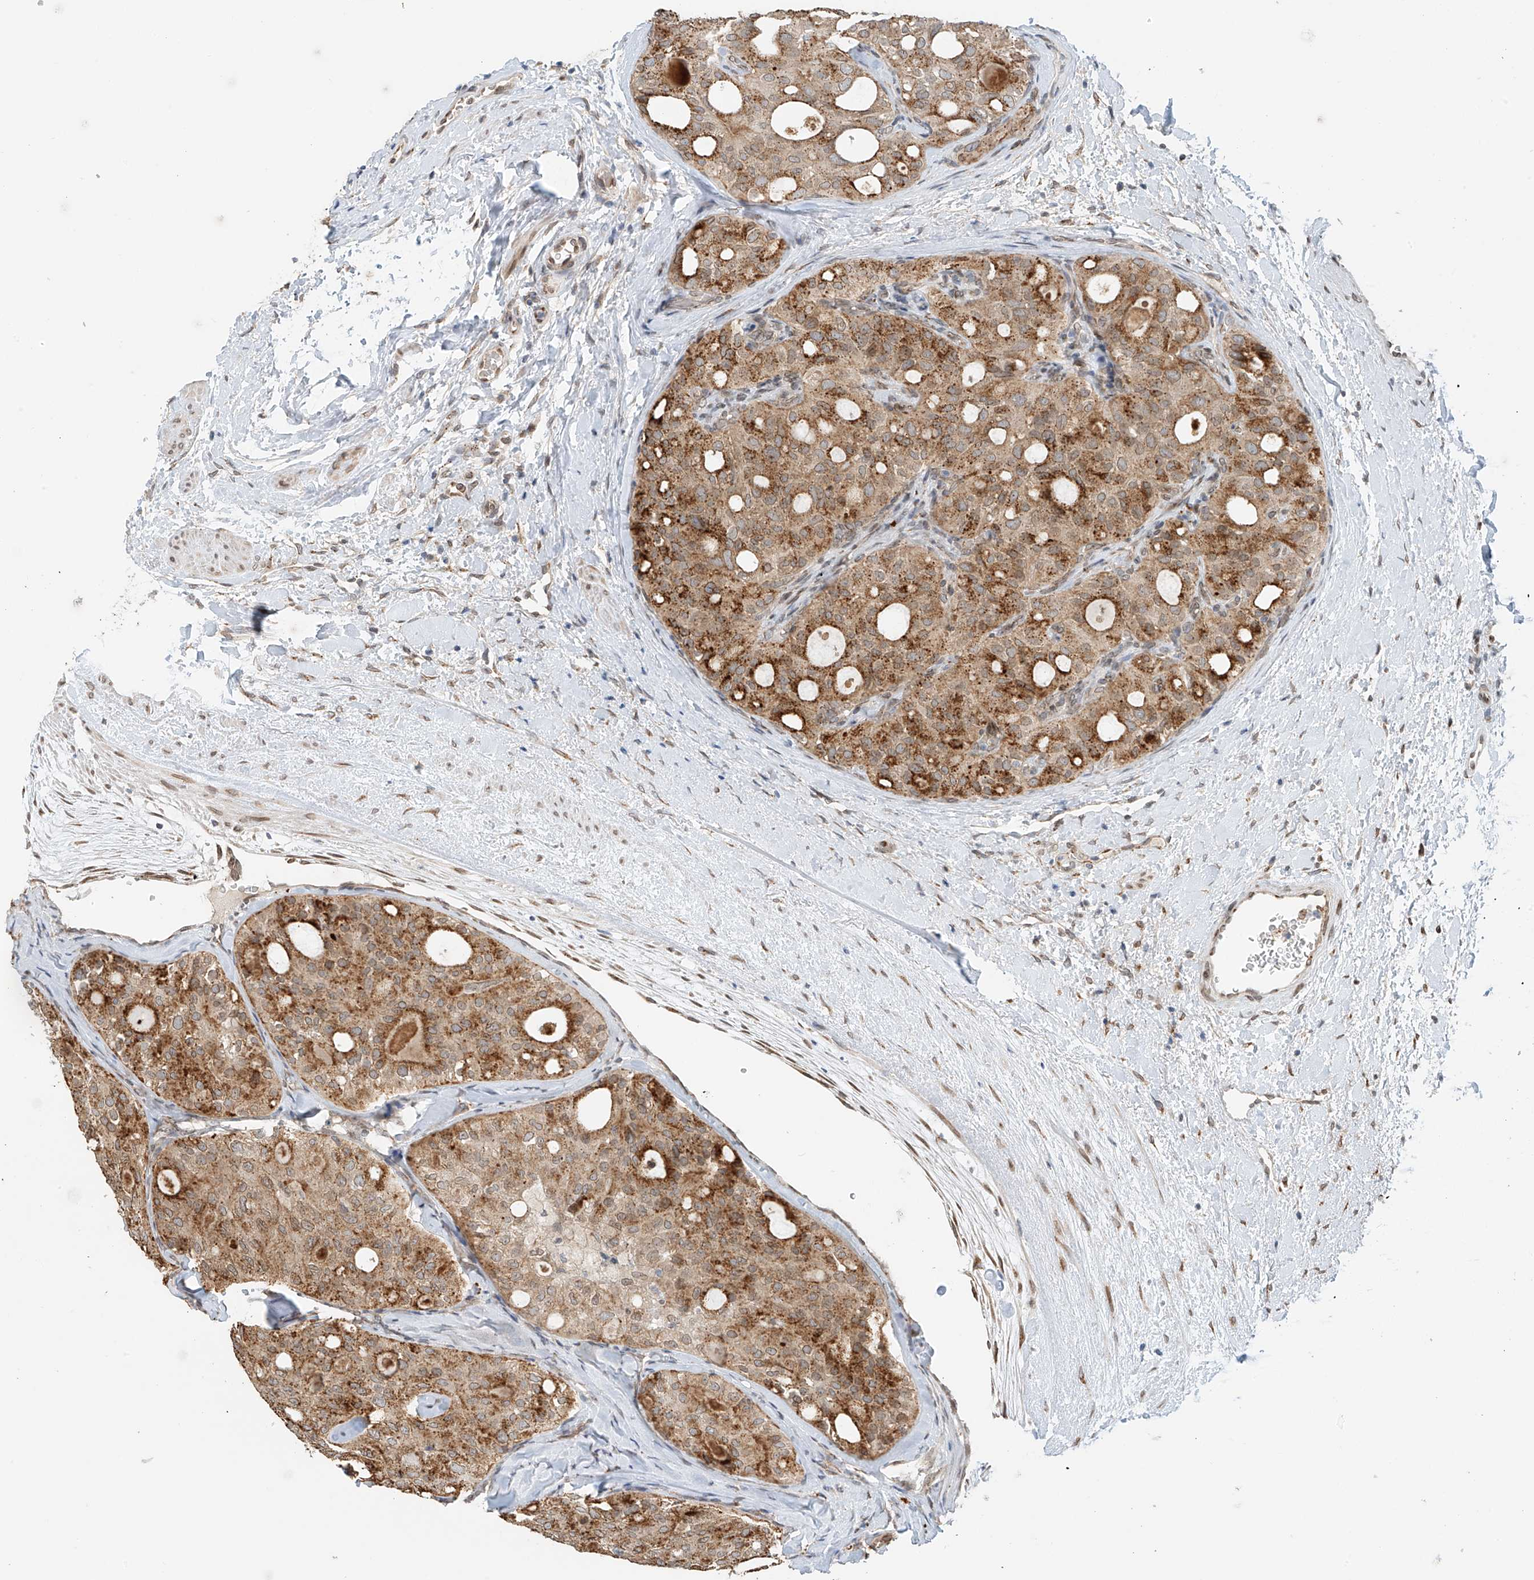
{"staining": {"intensity": "strong", "quantity": "25%-75%", "location": "cytoplasmic/membranous"}, "tissue": "thyroid cancer", "cell_type": "Tumor cells", "image_type": "cancer", "snomed": [{"axis": "morphology", "description": "Follicular adenoma carcinoma, NOS"}, {"axis": "topography", "description": "Thyroid gland"}], "caption": "Immunohistochemistry (DAB (3,3'-diaminobenzidine)) staining of human thyroid cancer (follicular adenoma carcinoma) reveals strong cytoplasmic/membranous protein positivity in approximately 25%-75% of tumor cells.", "gene": "STARD9", "patient": {"sex": "male", "age": 75}}